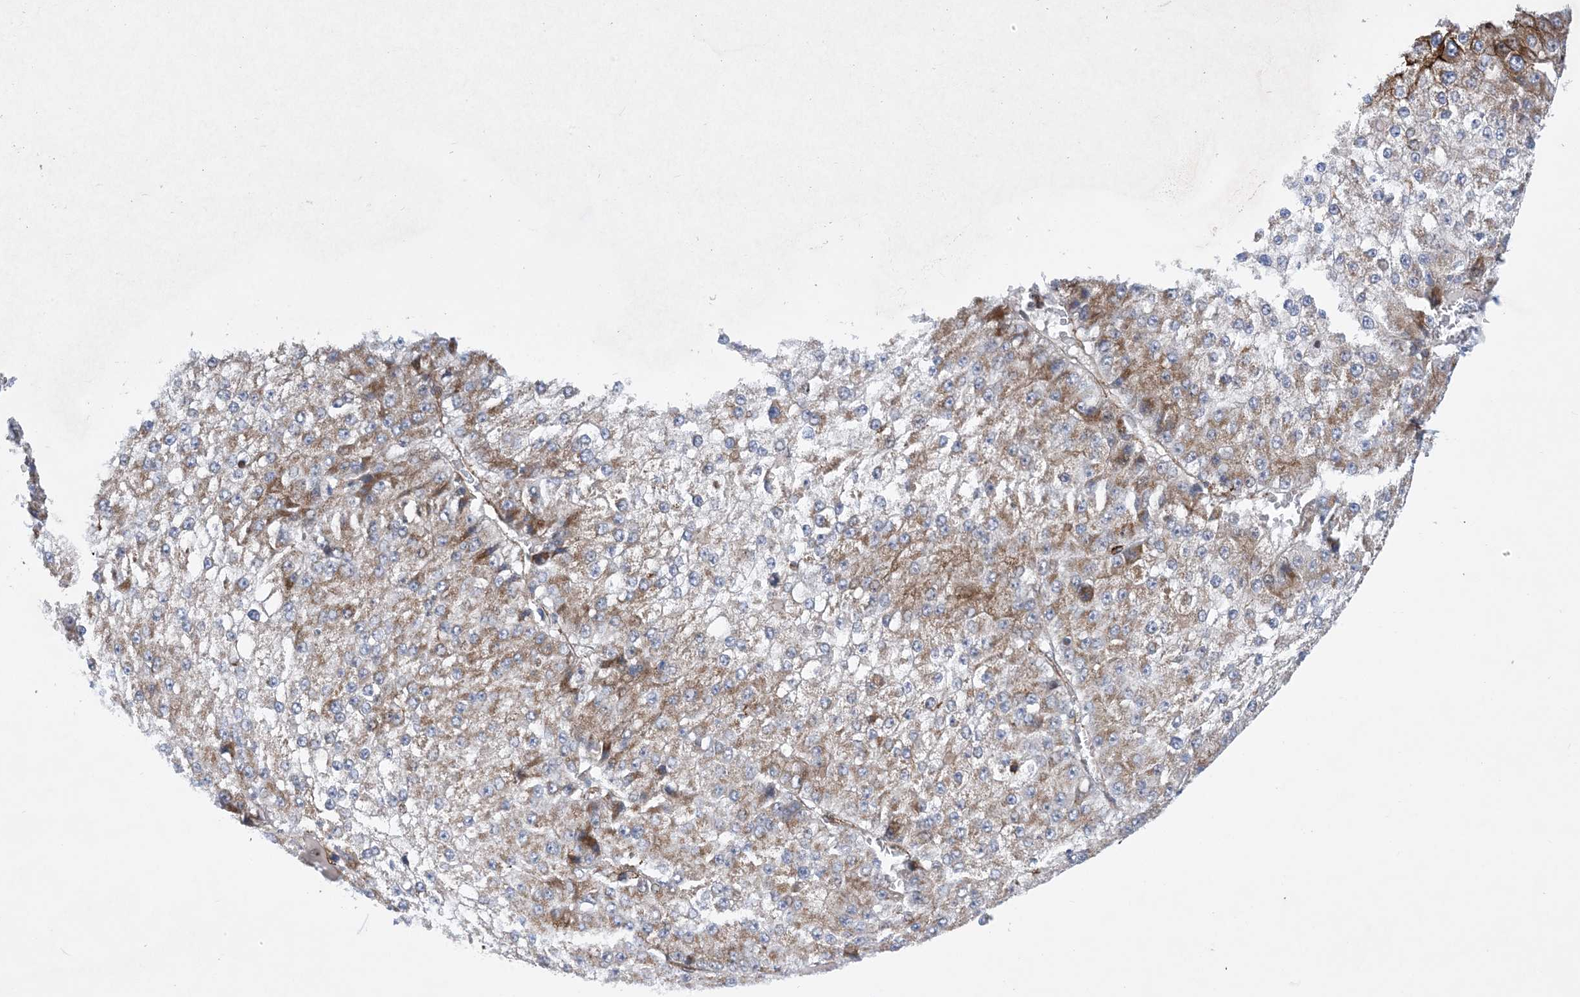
{"staining": {"intensity": "weak", "quantity": "25%-75%", "location": "cytoplasmic/membranous"}, "tissue": "liver cancer", "cell_type": "Tumor cells", "image_type": "cancer", "snomed": [{"axis": "morphology", "description": "Carcinoma, Hepatocellular, NOS"}, {"axis": "topography", "description": "Liver"}], "caption": "This image shows IHC staining of human liver cancer, with low weak cytoplasmic/membranous expression in about 25%-75% of tumor cells.", "gene": "ZNF8", "patient": {"sex": "female", "age": 73}}